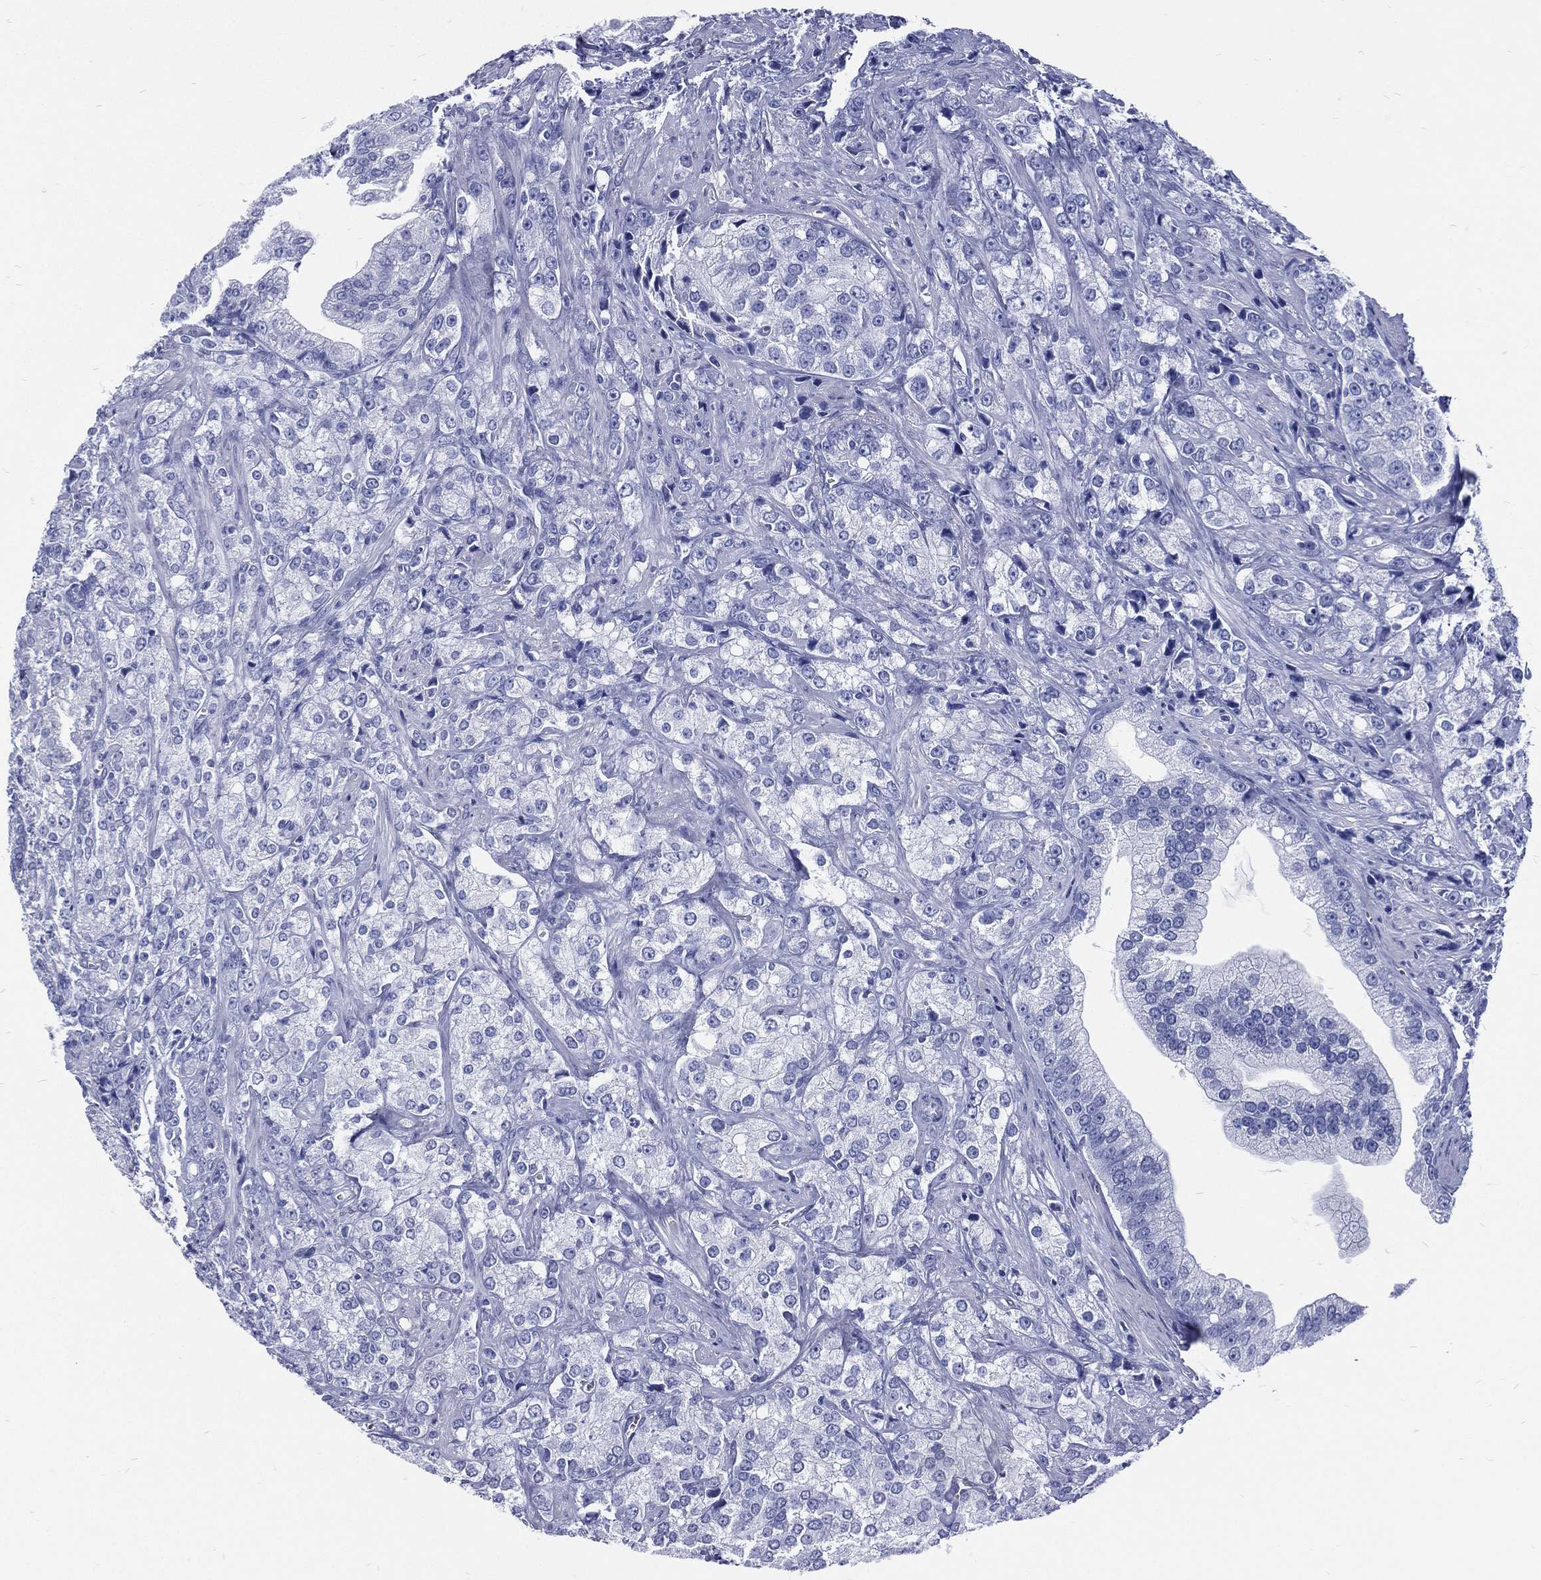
{"staining": {"intensity": "negative", "quantity": "none", "location": "none"}, "tissue": "prostate cancer", "cell_type": "Tumor cells", "image_type": "cancer", "snomed": [{"axis": "morphology", "description": "Adenocarcinoma, NOS"}, {"axis": "topography", "description": "Prostate and seminal vesicle, NOS"}, {"axis": "topography", "description": "Prostate"}], "caption": "Protein analysis of adenocarcinoma (prostate) shows no significant positivity in tumor cells. (DAB IHC, high magnification).", "gene": "RSPH4A", "patient": {"sex": "male", "age": 68}}